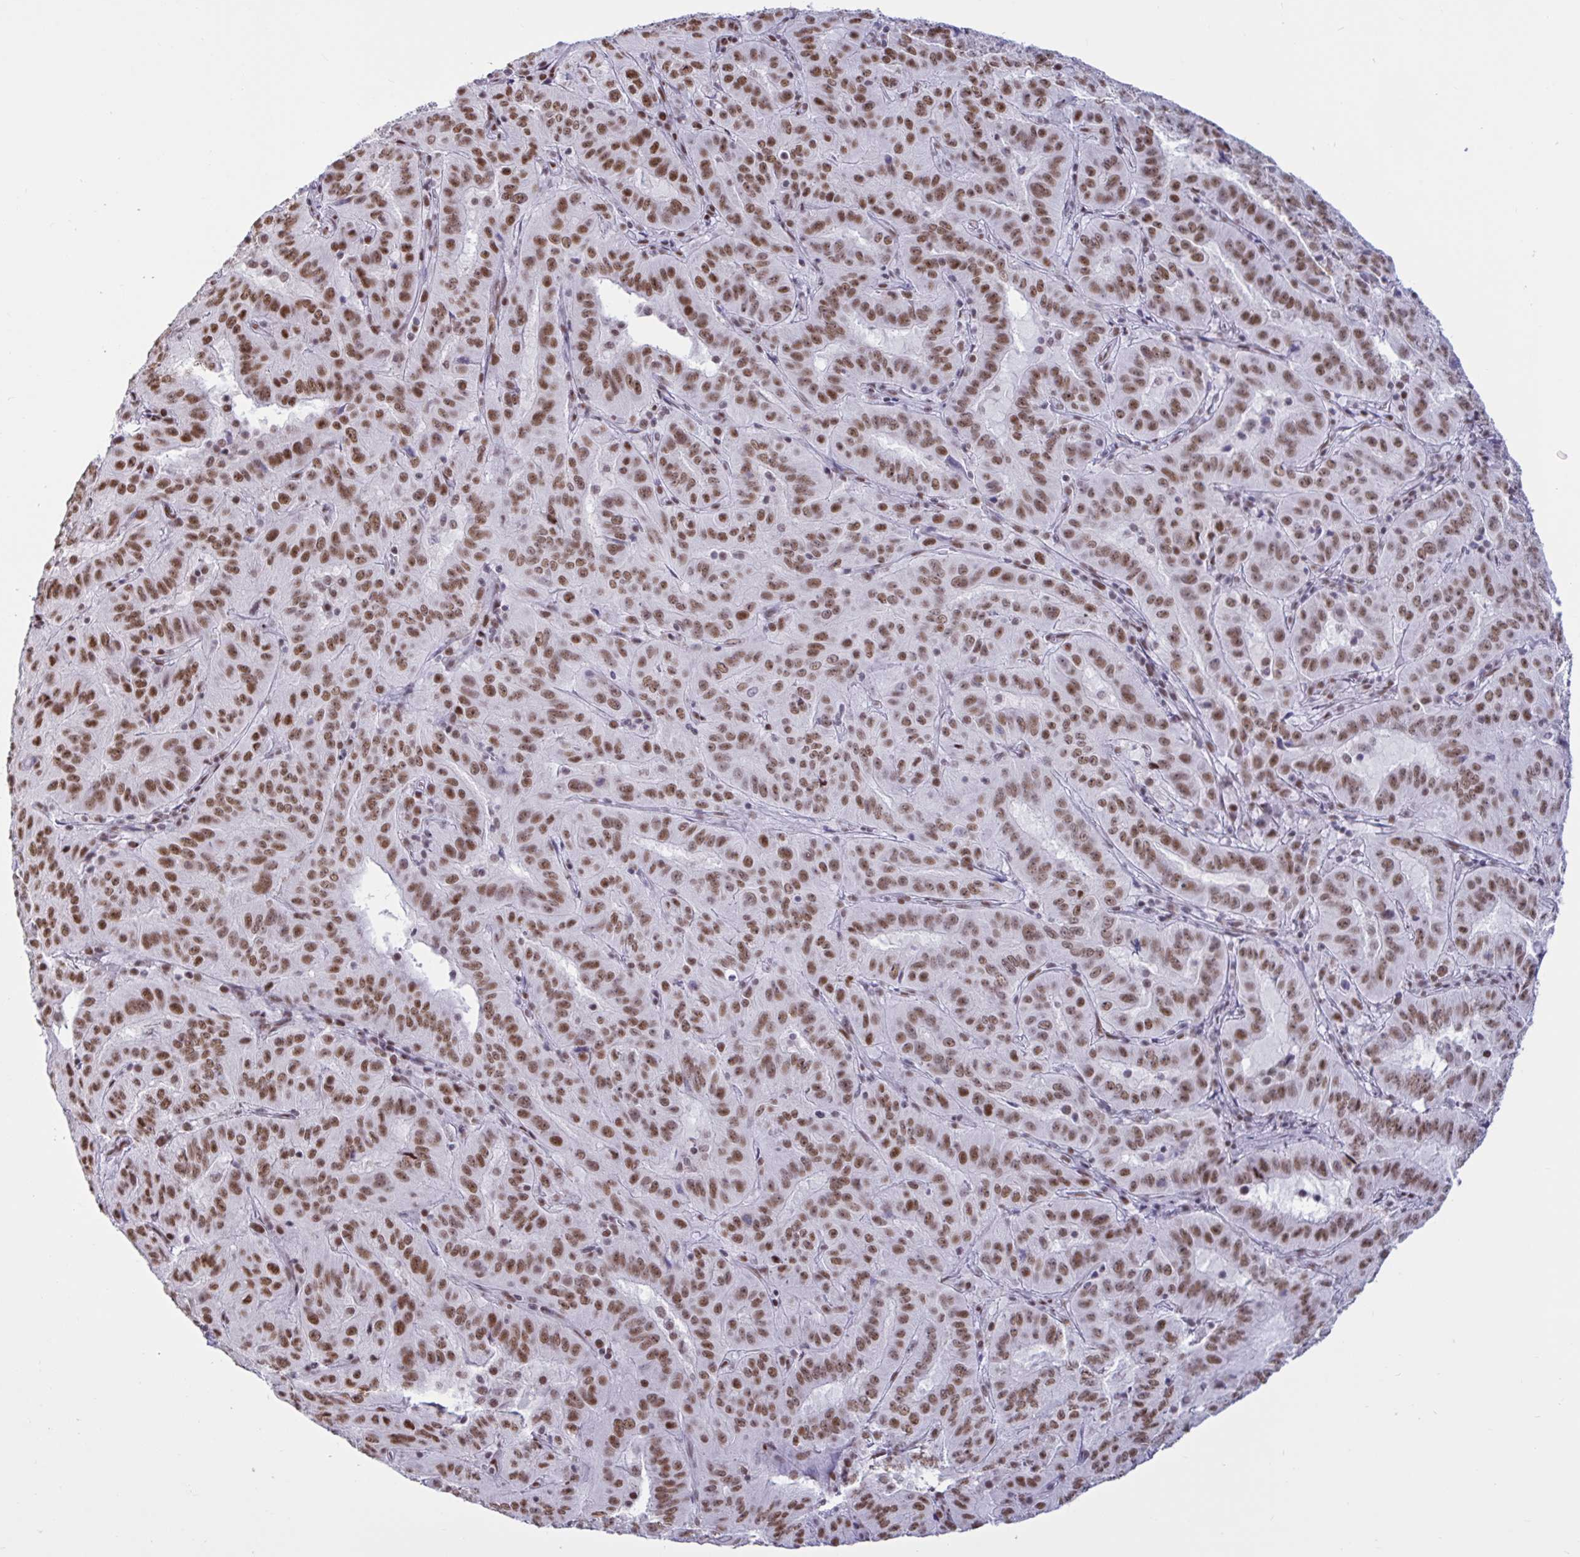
{"staining": {"intensity": "moderate", "quantity": ">75%", "location": "nuclear"}, "tissue": "pancreatic cancer", "cell_type": "Tumor cells", "image_type": "cancer", "snomed": [{"axis": "morphology", "description": "Adenocarcinoma, NOS"}, {"axis": "topography", "description": "Pancreas"}], "caption": "Tumor cells demonstrate medium levels of moderate nuclear expression in about >75% of cells in pancreatic cancer.", "gene": "CBFA2T2", "patient": {"sex": "male", "age": 63}}